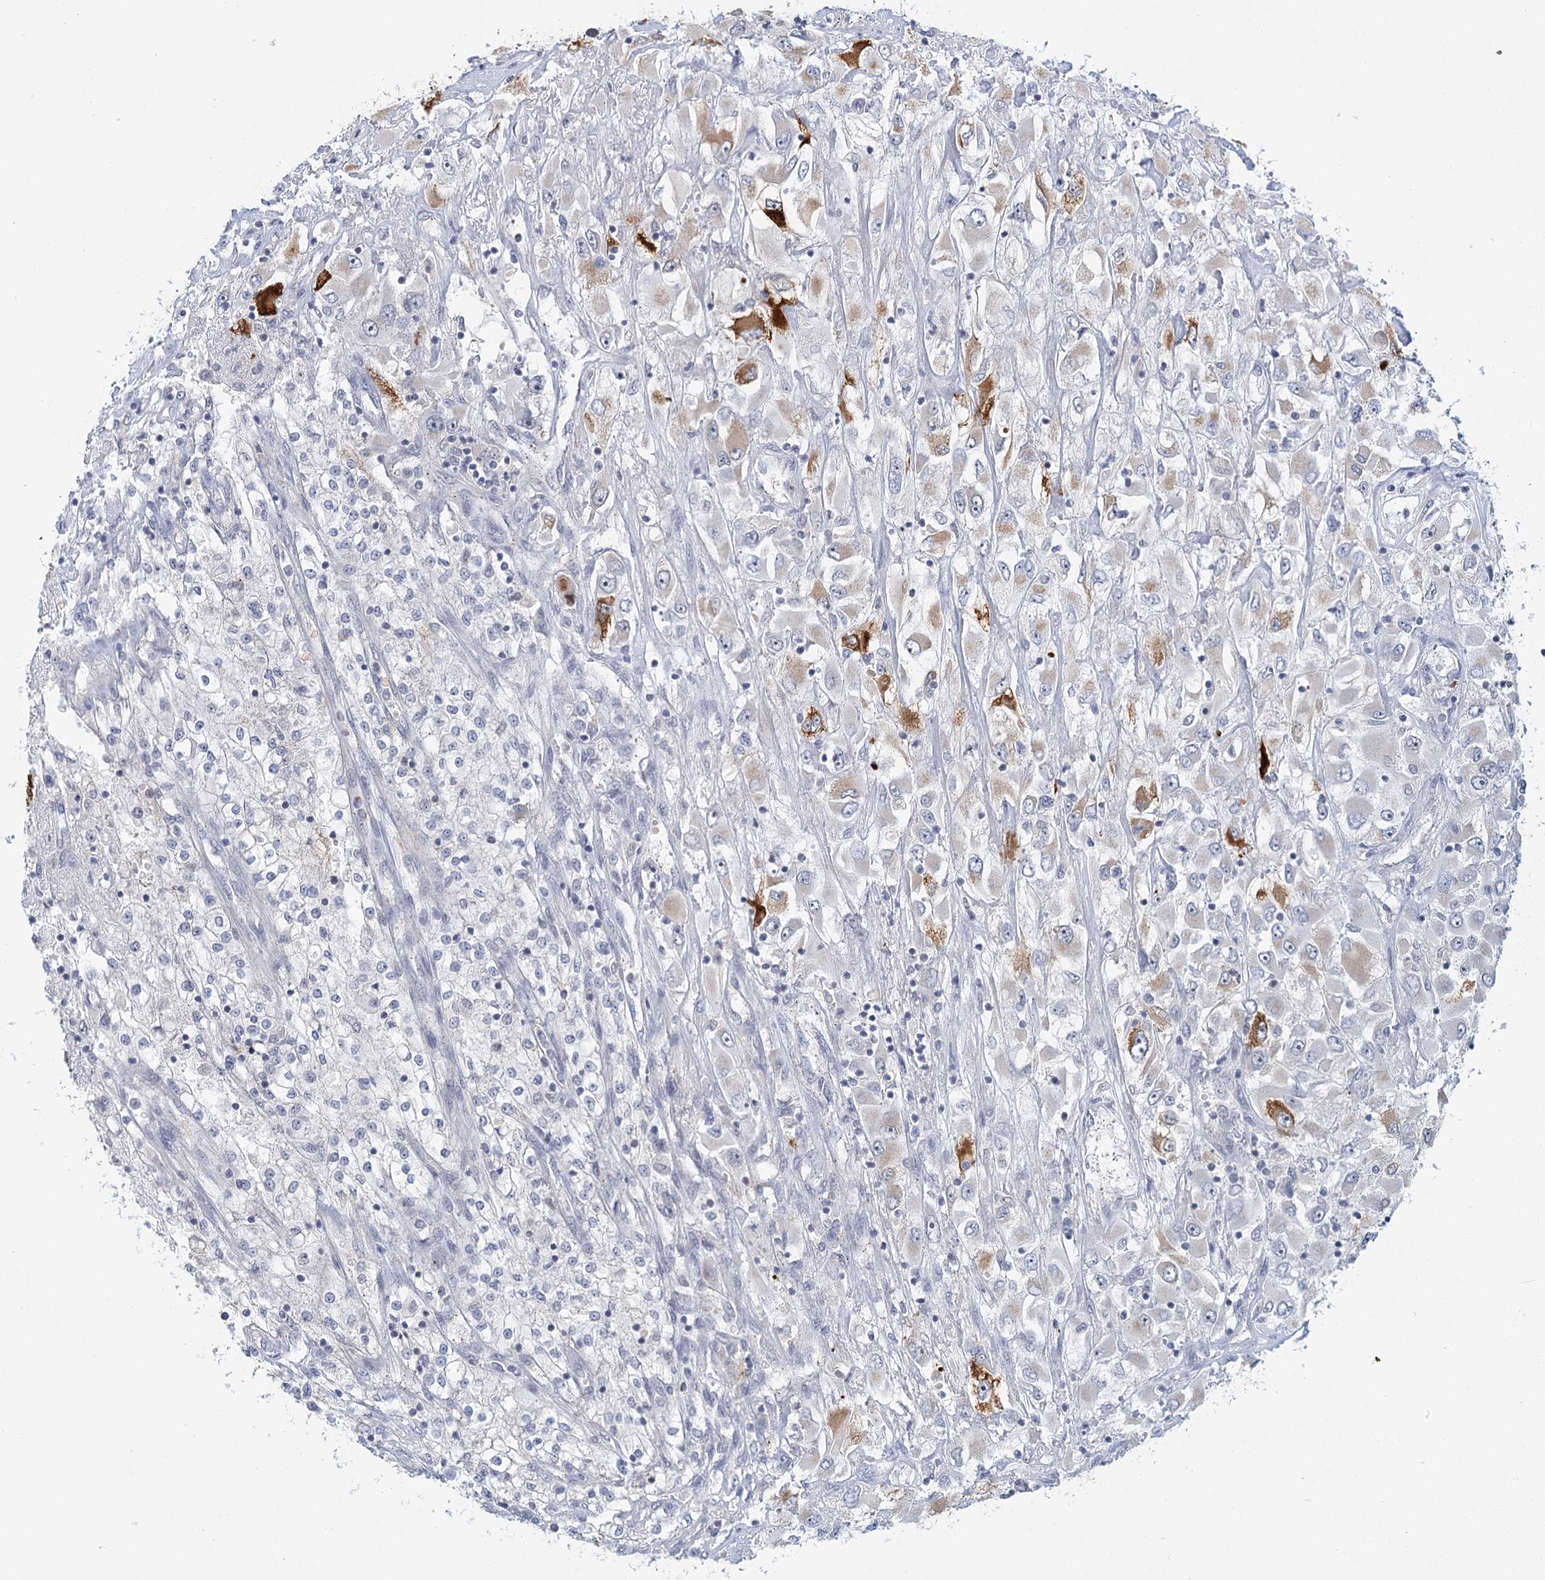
{"staining": {"intensity": "strong", "quantity": "<25%", "location": "cytoplasmic/membranous"}, "tissue": "renal cancer", "cell_type": "Tumor cells", "image_type": "cancer", "snomed": [{"axis": "morphology", "description": "Adenocarcinoma, NOS"}, {"axis": "topography", "description": "Kidney"}], "caption": "Renal adenocarcinoma tissue shows strong cytoplasmic/membranous staining in approximately <25% of tumor cells, visualized by immunohistochemistry.", "gene": "GPATCH11", "patient": {"sex": "female", "age": 52}}